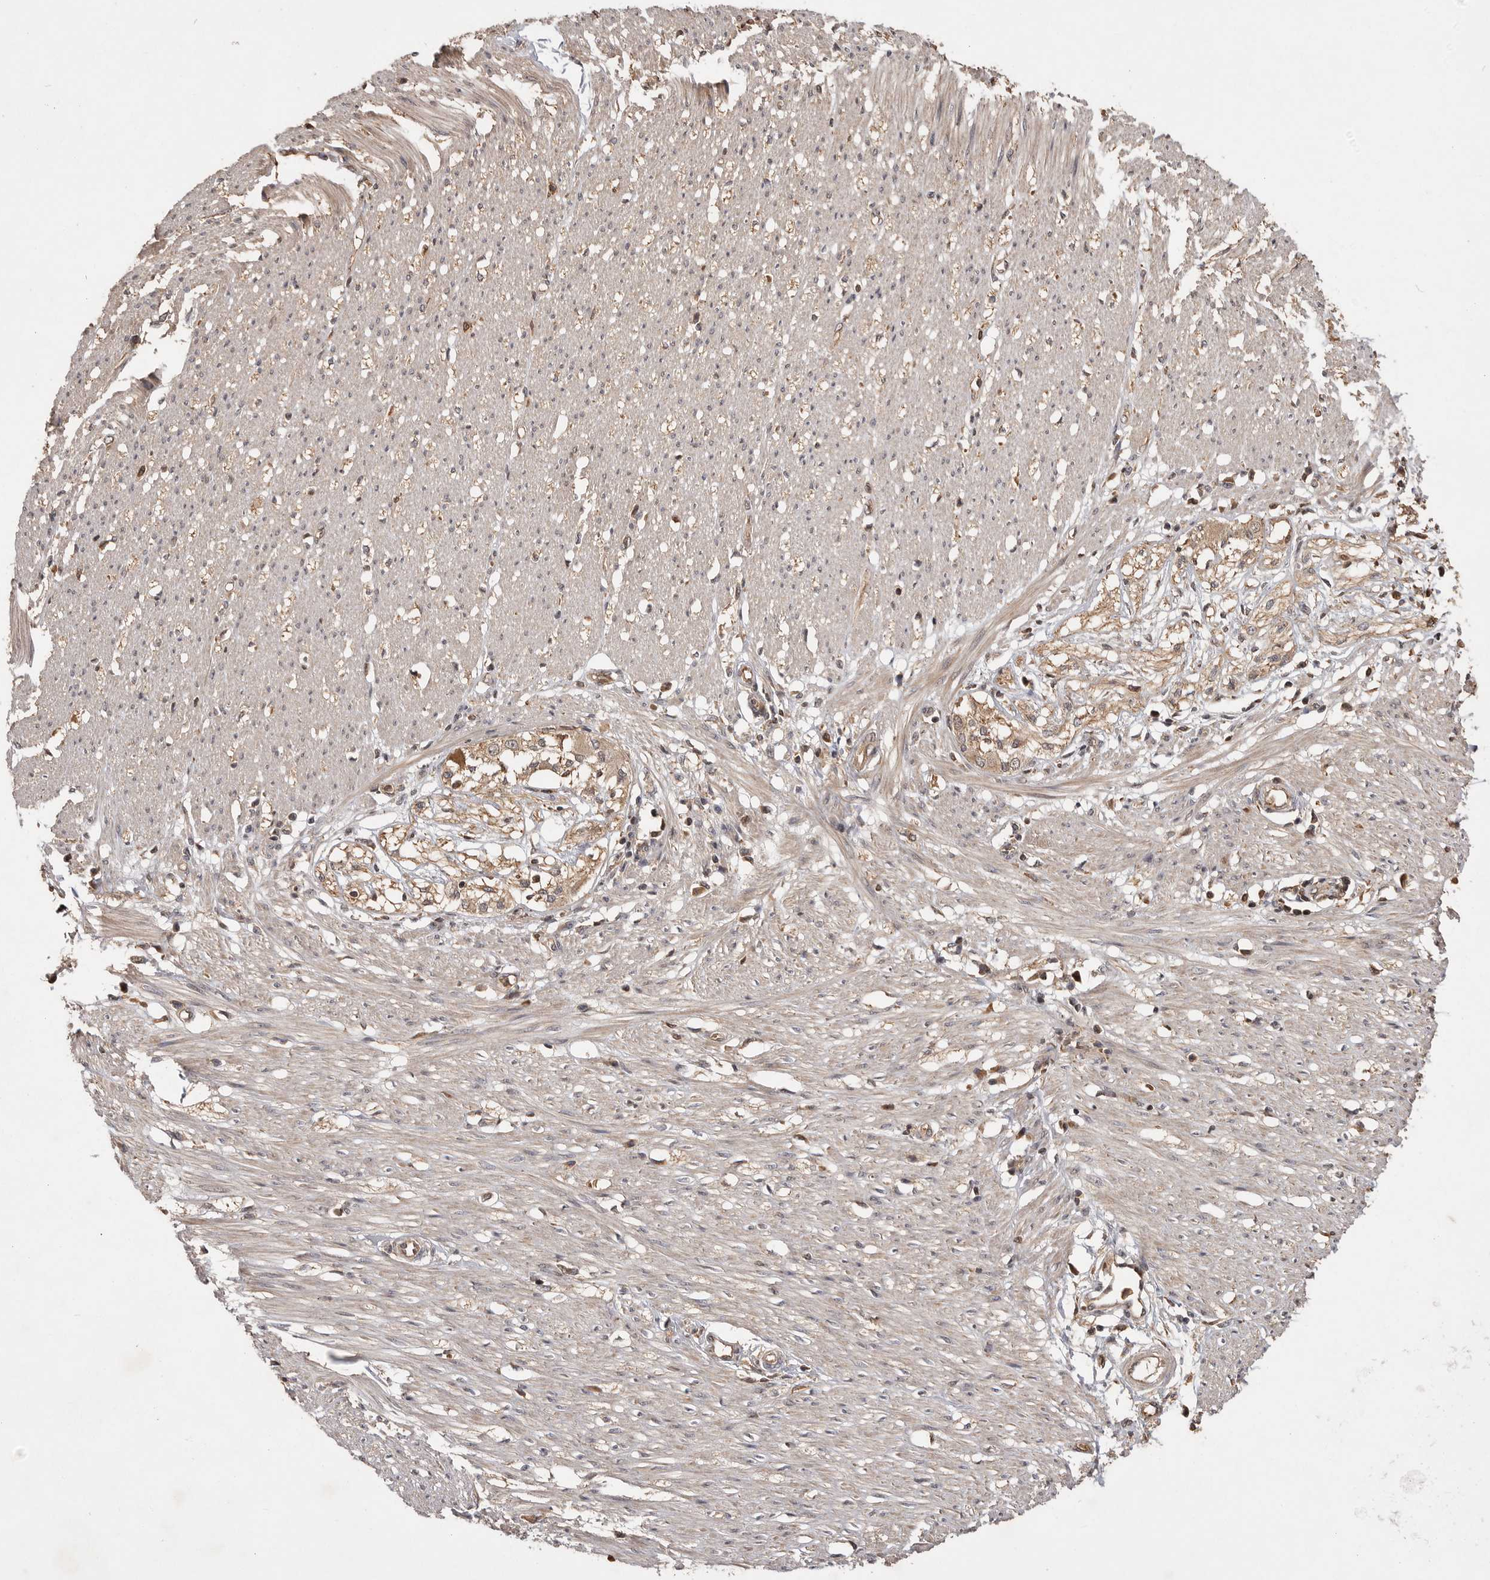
{"staining": {"intensity": "moderate", "quantity": "25%-75%", "location": "cytoplasmic/membranous"}, "tissue": "smooth muscle", "cell_type": "Smooth muscle cells", "image_type": "normal", "snomed": [{"axis": "morphology", "description": "Normal tissue, NOS"}, {"axis": "morphology", "description": "Adenocarcinoma, NOS"}, {"axis": "topography", "description": "Colon"}, {"axis": "topography", "description": "Peripheral nerve tissue"}], "caption": "Protein staining shows moderate cytoplasmic/membranous staining in about 25%-75% of smooth muscle cells in benign smooth muscle.", "gene": "VN1R4", "patient": {"sex": "male", "age": 14}}